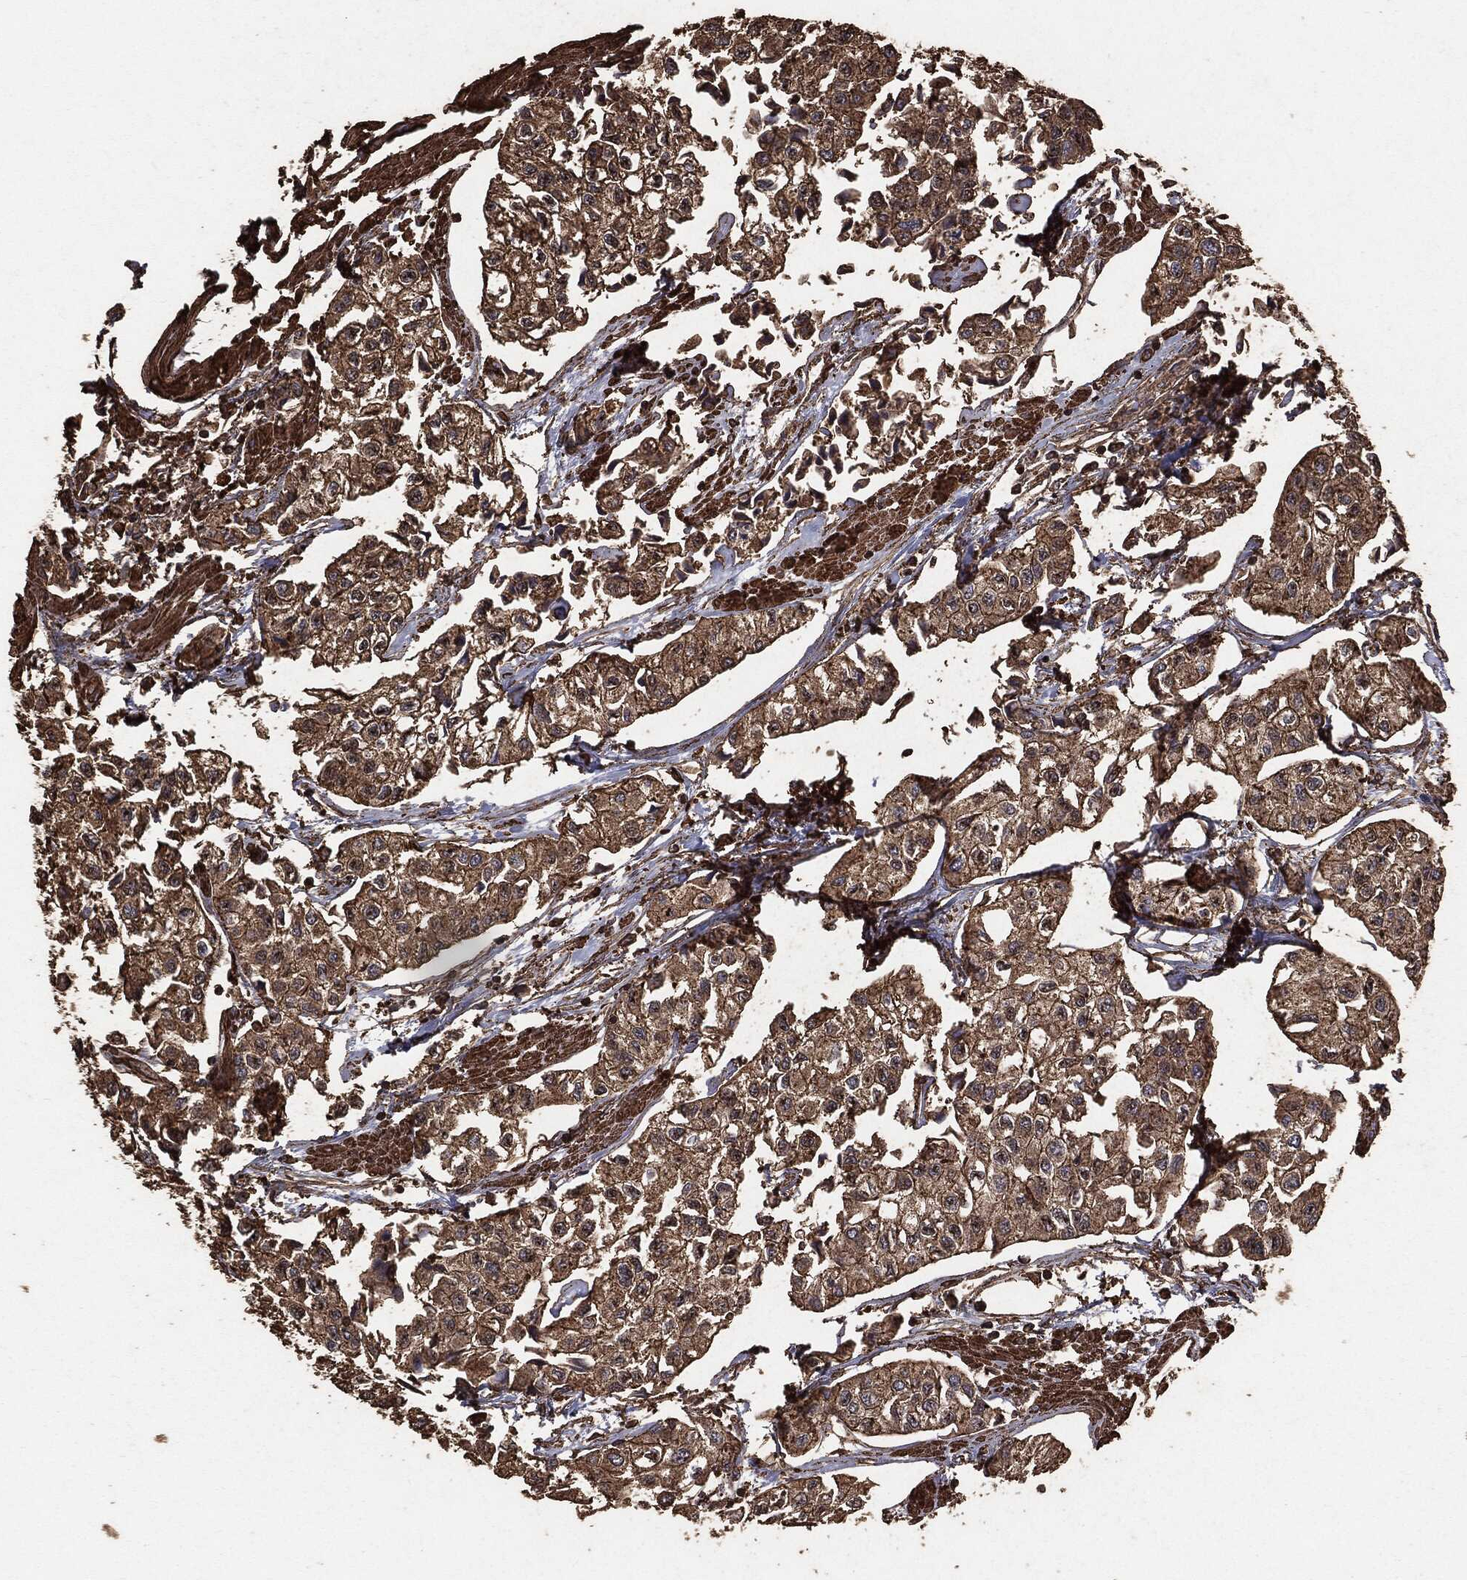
{"staining": {"intensity": "moderate", "quantity": ">75%", "location": "cytoplasmic/membranous"}, "tissue": "urothelial cancer", "cell_type": "Tumor cells", "image_type": "cancer", "snomed": [{"axis": "morphology", "description": "Urothelial carcinoma, High grade"}, {"axis": "topography", "description": "Urinary bladder"}], "caption": "IHC photomicrograph of human urothelial cancer stained for a protein (brown), which exhibits medium levels of moderate cytoplasmic/membranous staining in approximately >75% of tumor cells.", "gene": "MTOR", "patient": {"sex": "male", "age": 73}}